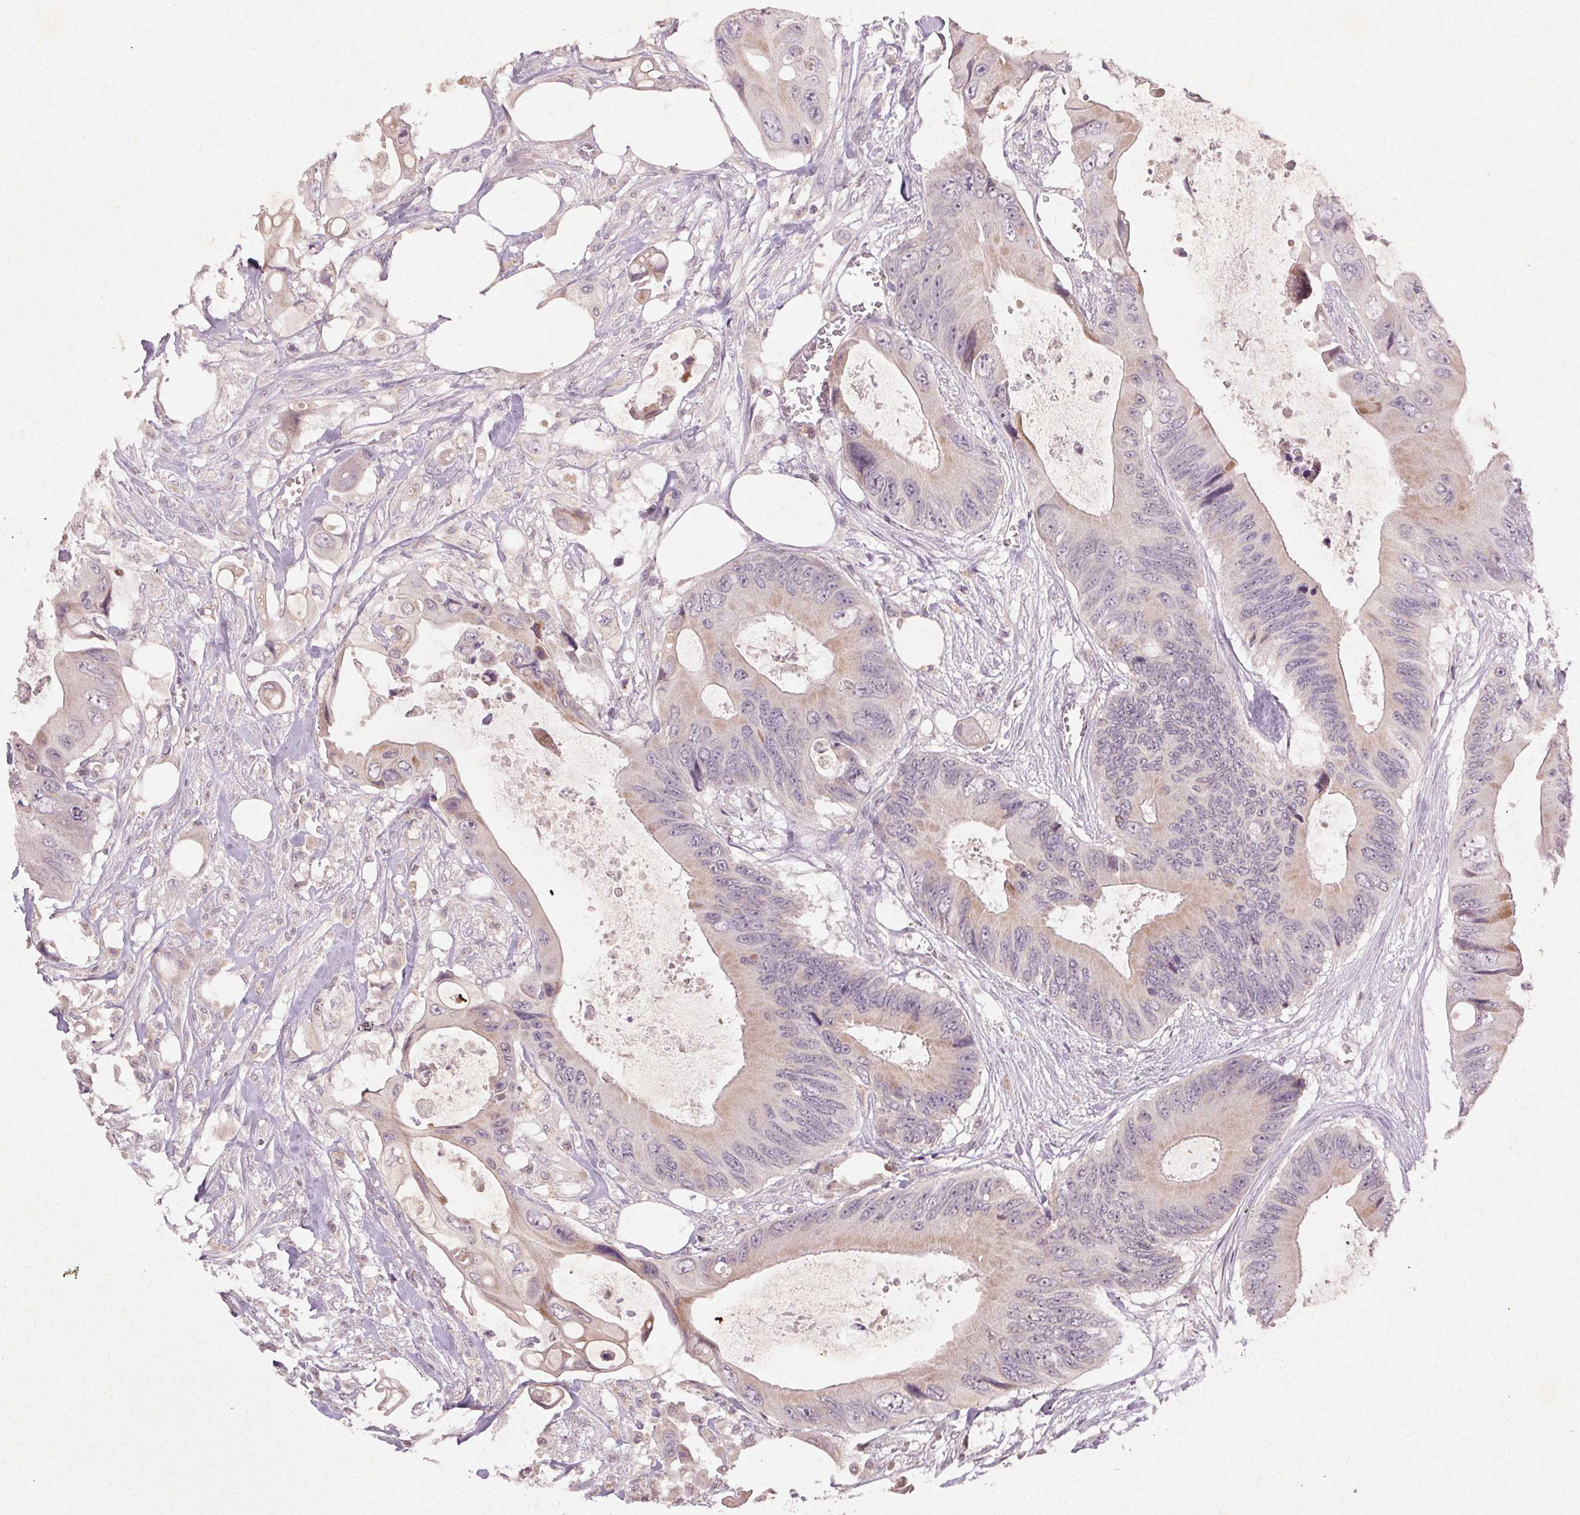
{"staining": {"intensity": "negative", "quantity": "none", "location": "none"}, "tissue": "colorectal cancer", "cell_type": "Tumor cells", "image_type": "cancer", "snomed": [{"axis": "morphology", "description": "Adenocarcinoma, NOS"}, {"axis": "topography", "description": "Rectum"}], "caption": "Histopathology image shows no significant protein positivity in tumor cells of adenocarcinoma (colorectal).", "gene": "KLRC3", "patient": {"sex": "male", "age": 63}}